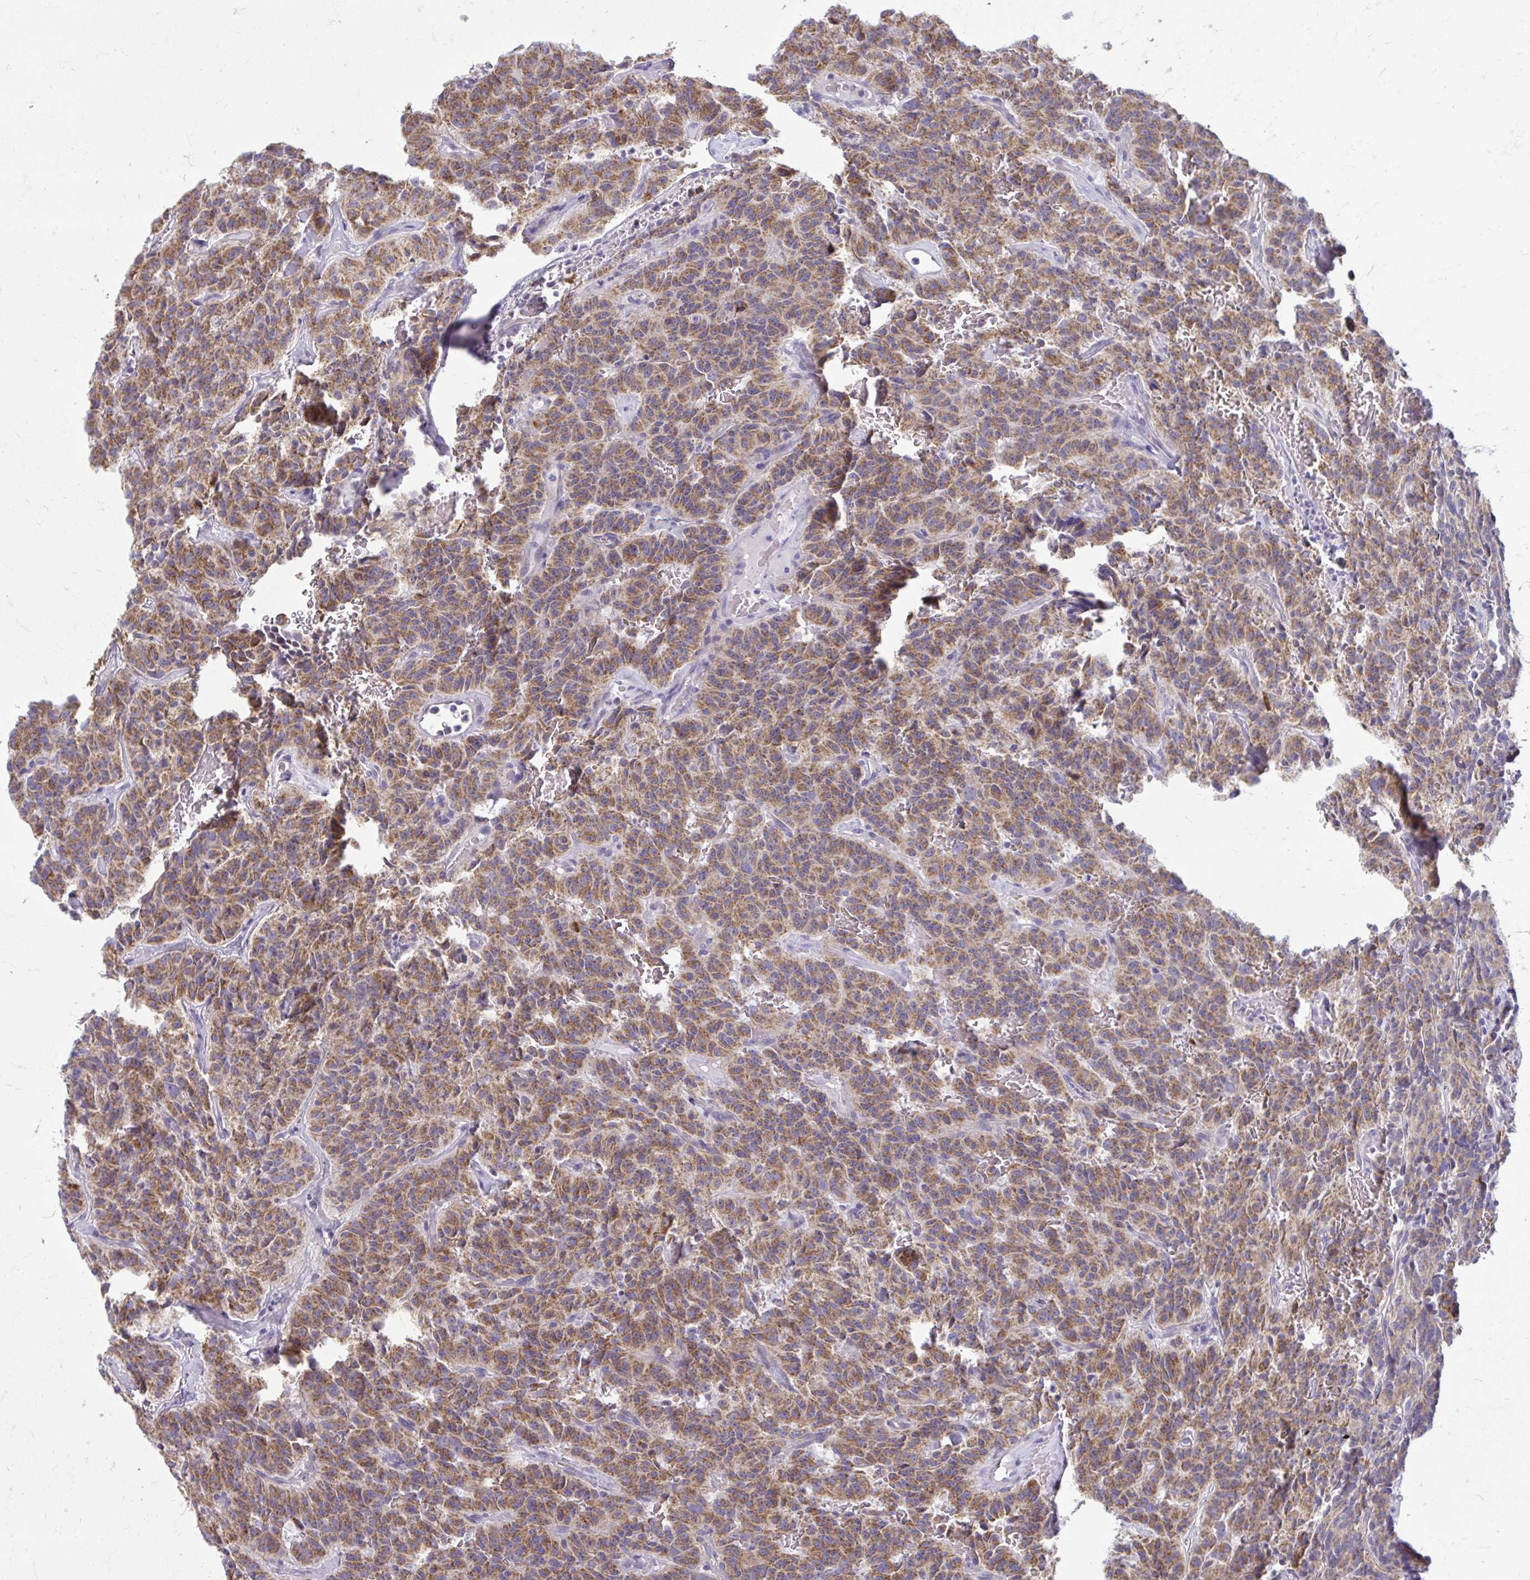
{"staining": {"intensity": "moderate", "quantity": ">75%", "location": "cytoplasmic/membranous"}, "tissue": "carcinoid", "cell_type": "Tumor cells", "image_type": "cancer", "snomed": [{"axis": "morphology", "description": "Carcinoid, malignant, NOS"}, {"axis": "topography", "description": "Lung"}], "caption": "Protein analysis of carcinoid (malignant) tissue shows moderate cytoplasmic/membranous staining in about >75% of tumor cells. (DAB (3,3'-diaminobenzidine) IHC, brown staining for protein, blue staining for nuclei).", "gene": "IFIT1", "patient": {"sex": "female", "age": 61}}